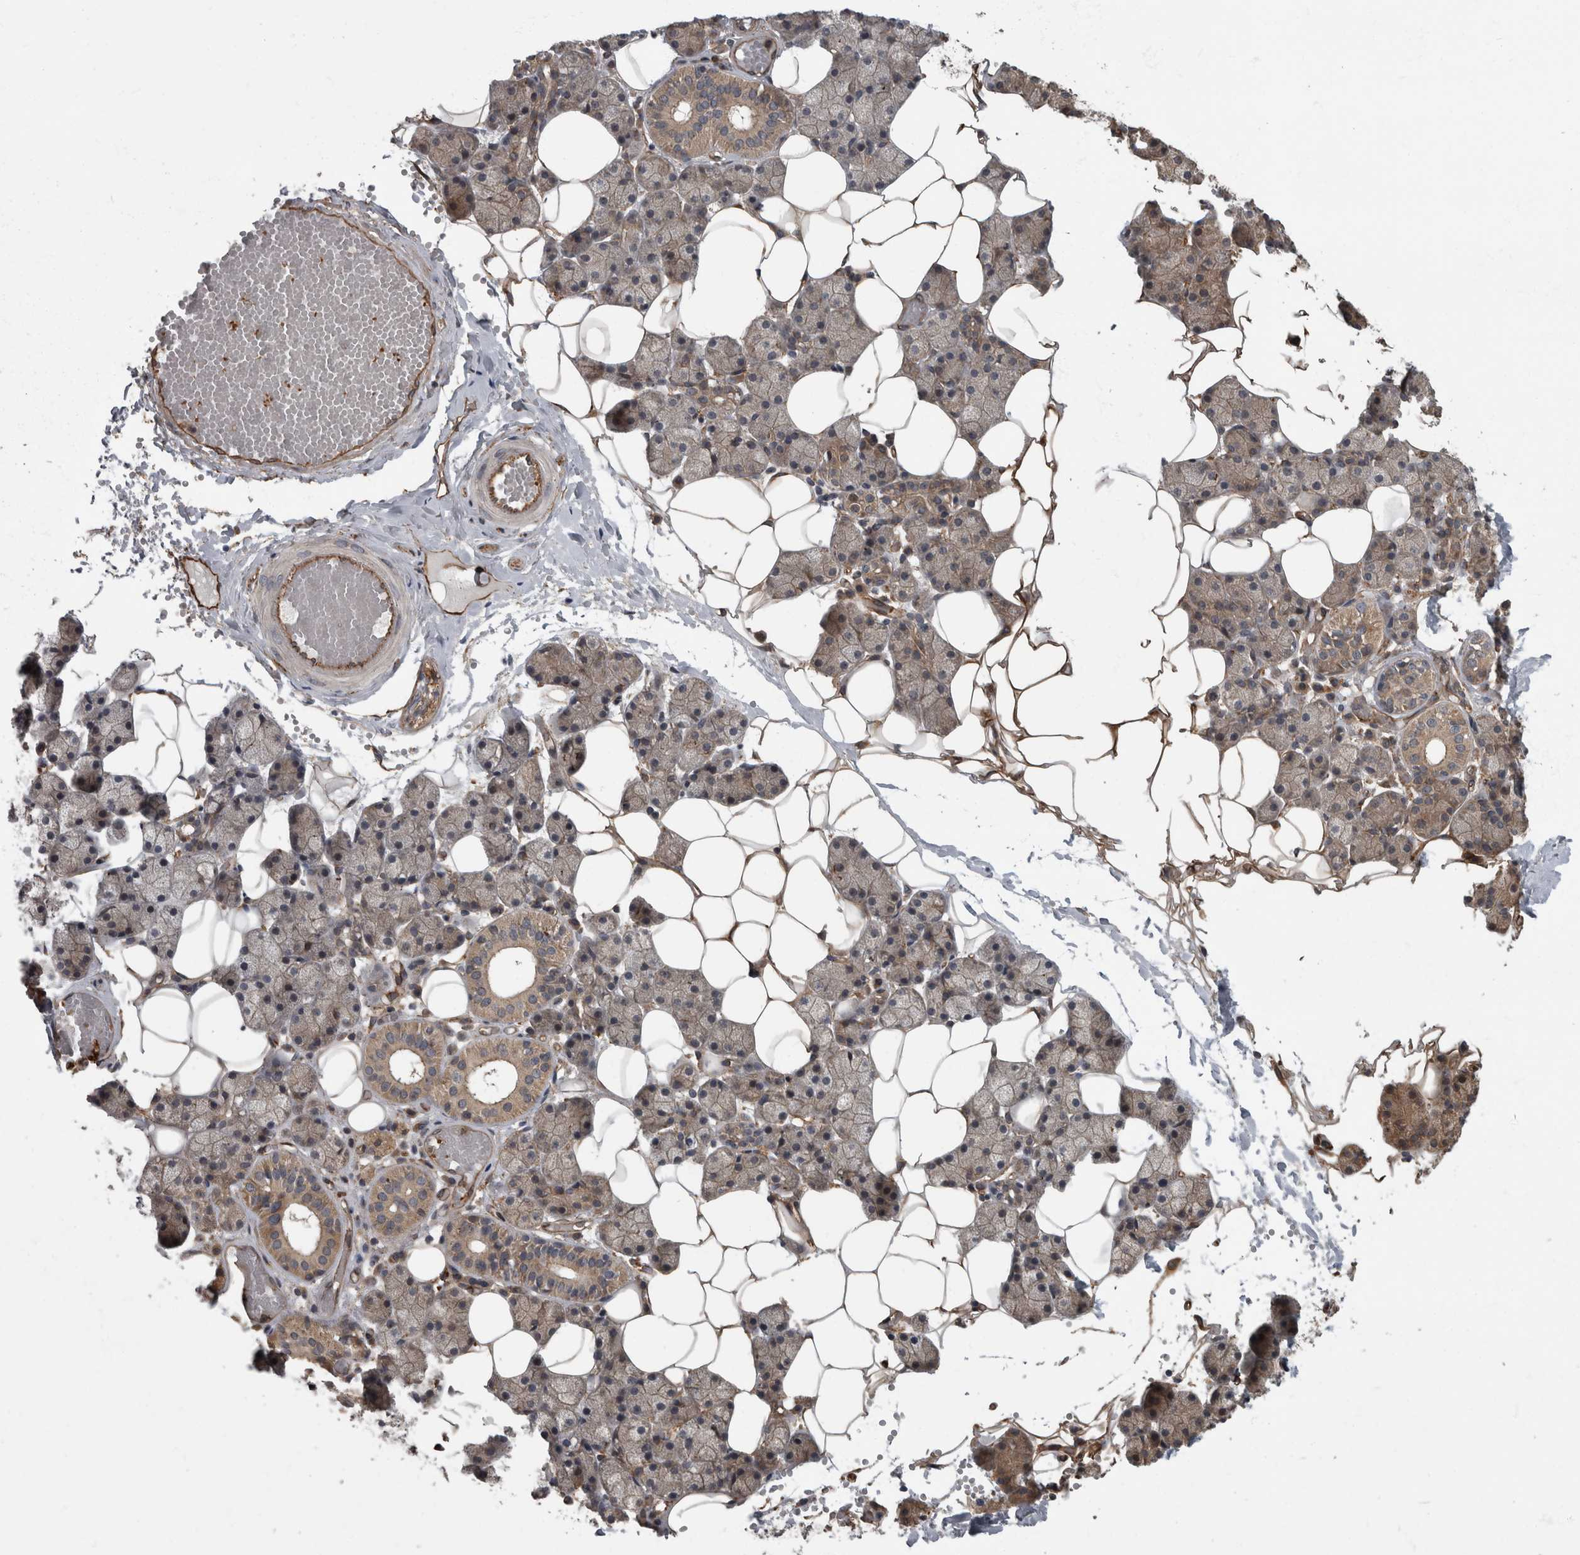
{"staining": {"intensity": "weak", "quantity": "25%-75%", "location": "cytoplasmic/membranous"}, "tissue": "salivary gland", "cell_type": "Glandular cells", "image_type": "normal", "snomed": [{"axis": "morphology", "description": "Normal tissue, NOS"}, {"axis": "topography", "description": "Salivary gland"}], "caption": "Immunohistochemical staining of unremarkable human salivary gland demonstrates low levels of weak cytoplasmic/membranous positivity in approximately 25%-75% of glandular cells. Nuclei are stained in blue.", "gene": "VEGFD", "patient": {"sex": "female", "age": 33}}